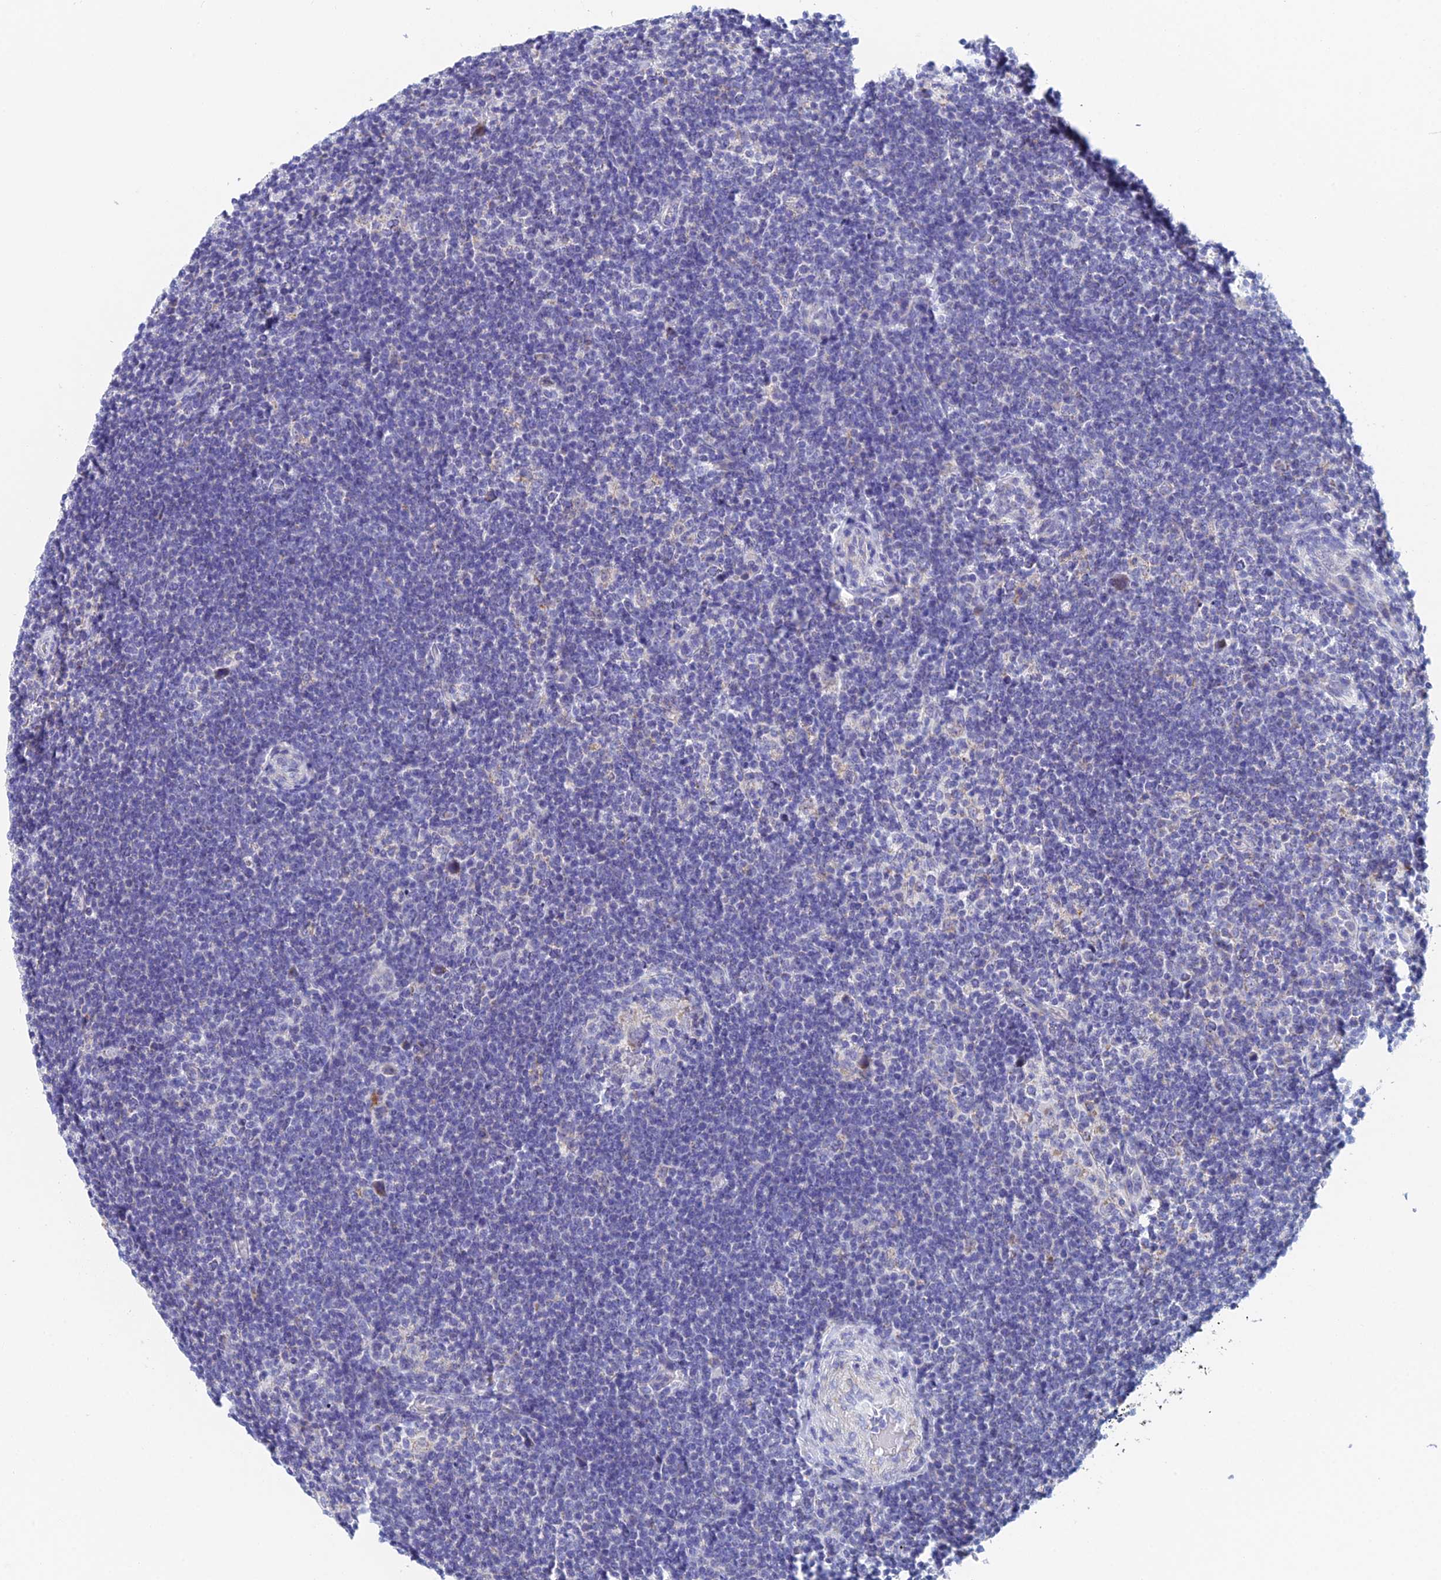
{"staining": {"intensity": "negative", "quantity": "none", "location": "none"}, "tissue": "lymphoma", "cell_type": "Tumor cells", "image_type": "cancer", "snomed": [{"axis": "morphology", "description": "Hodgkin's disease, NOS"}, {"axis": "topography", "description": "Lymph node"}], "caption": "Tumor cells show no significant expression in Hodgkin's disease.", "gene": "ACSM1", "patient": {"sex": "female", "age": 57}}